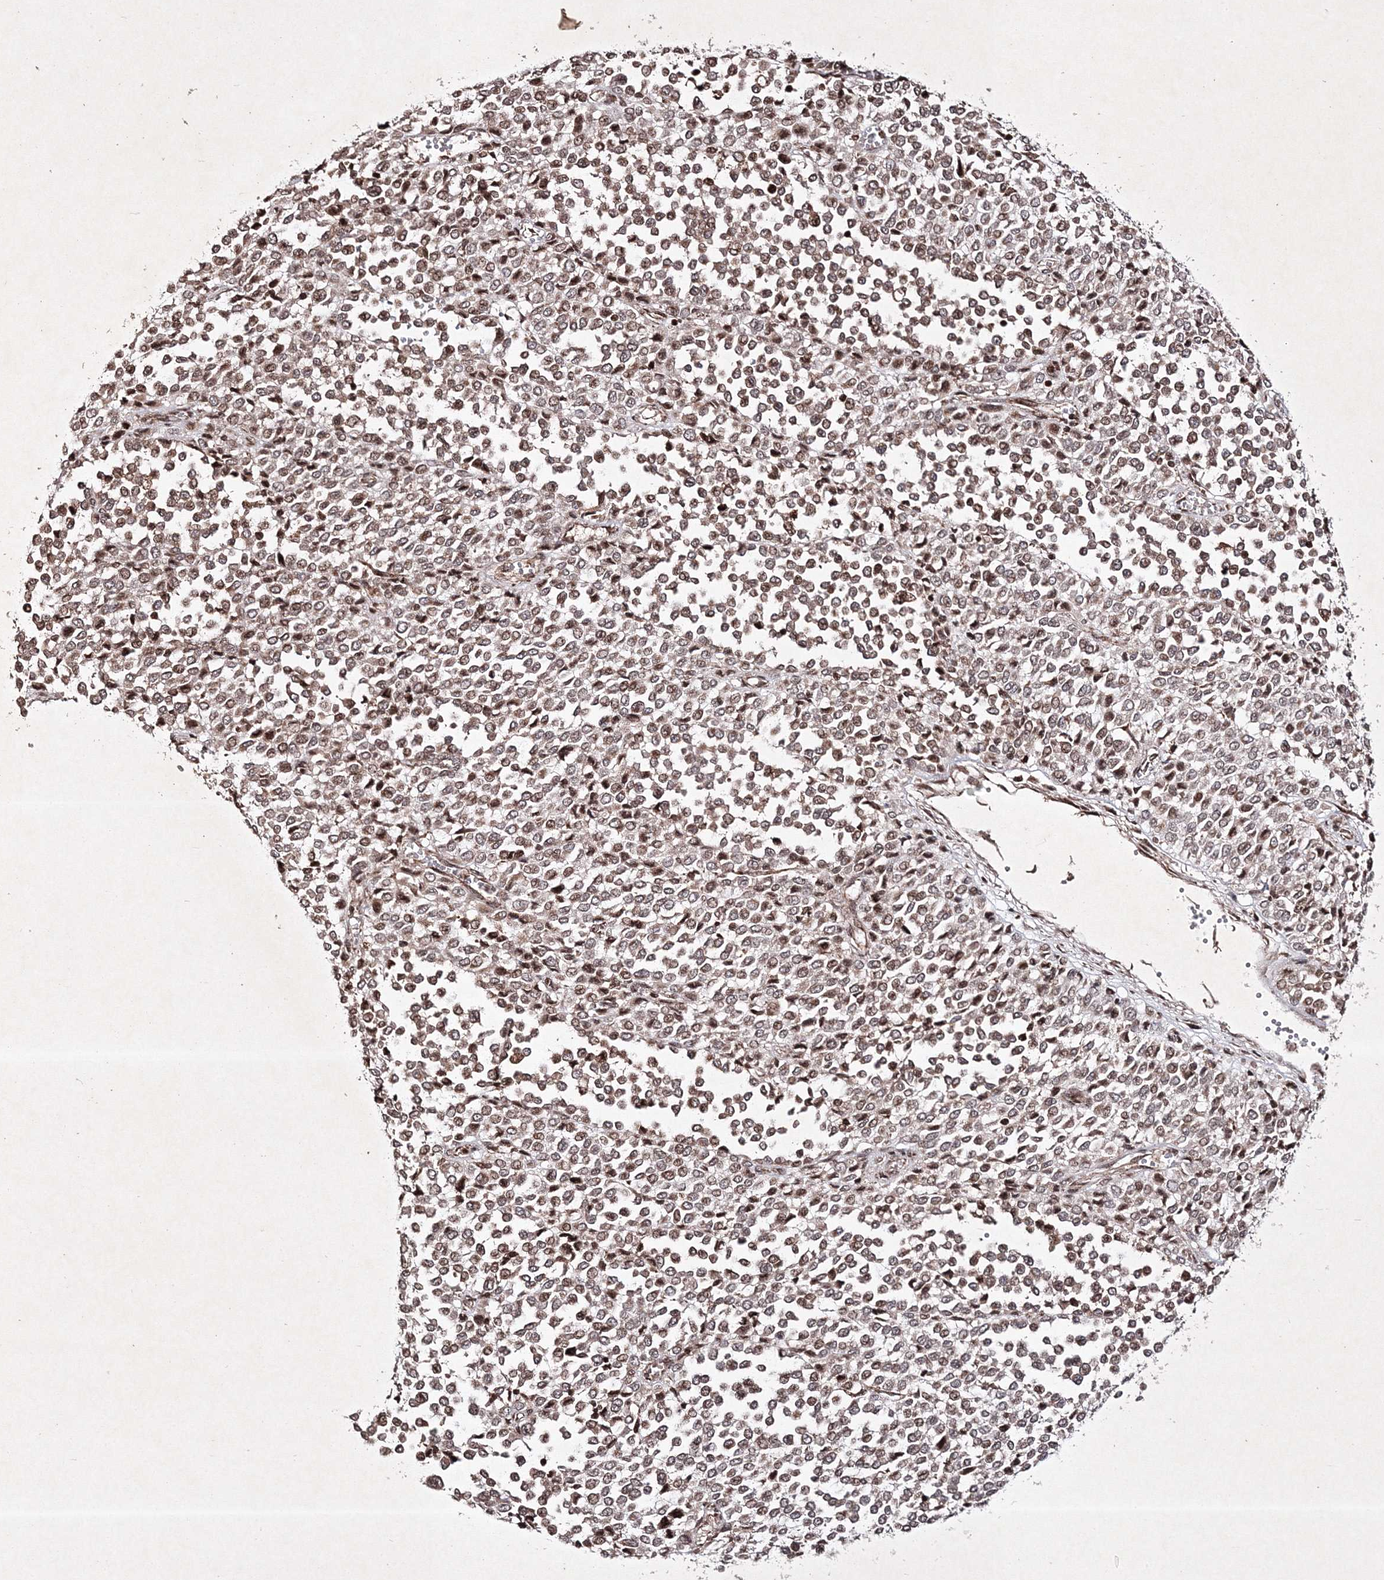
{"staining": {"intensity": "weak", "quantity": ">75%", "location": "nuclear"}, "tissue": "melanoma", "cell_type": "Tumor cells", "image_type": "cancer", "snomed": [{"axis": "morphology", "description": "Malignant melanoma, Metastatic site"}, {"axis": "topography", "description": "Pancreas"}], "caption": "Melanoma was stained to show a protein in brown. There is low levels of weak nuclear staining in about >75% of tumor cells.", "gene": "CARM1", "patient": {"sex": "female", "age": 30}}